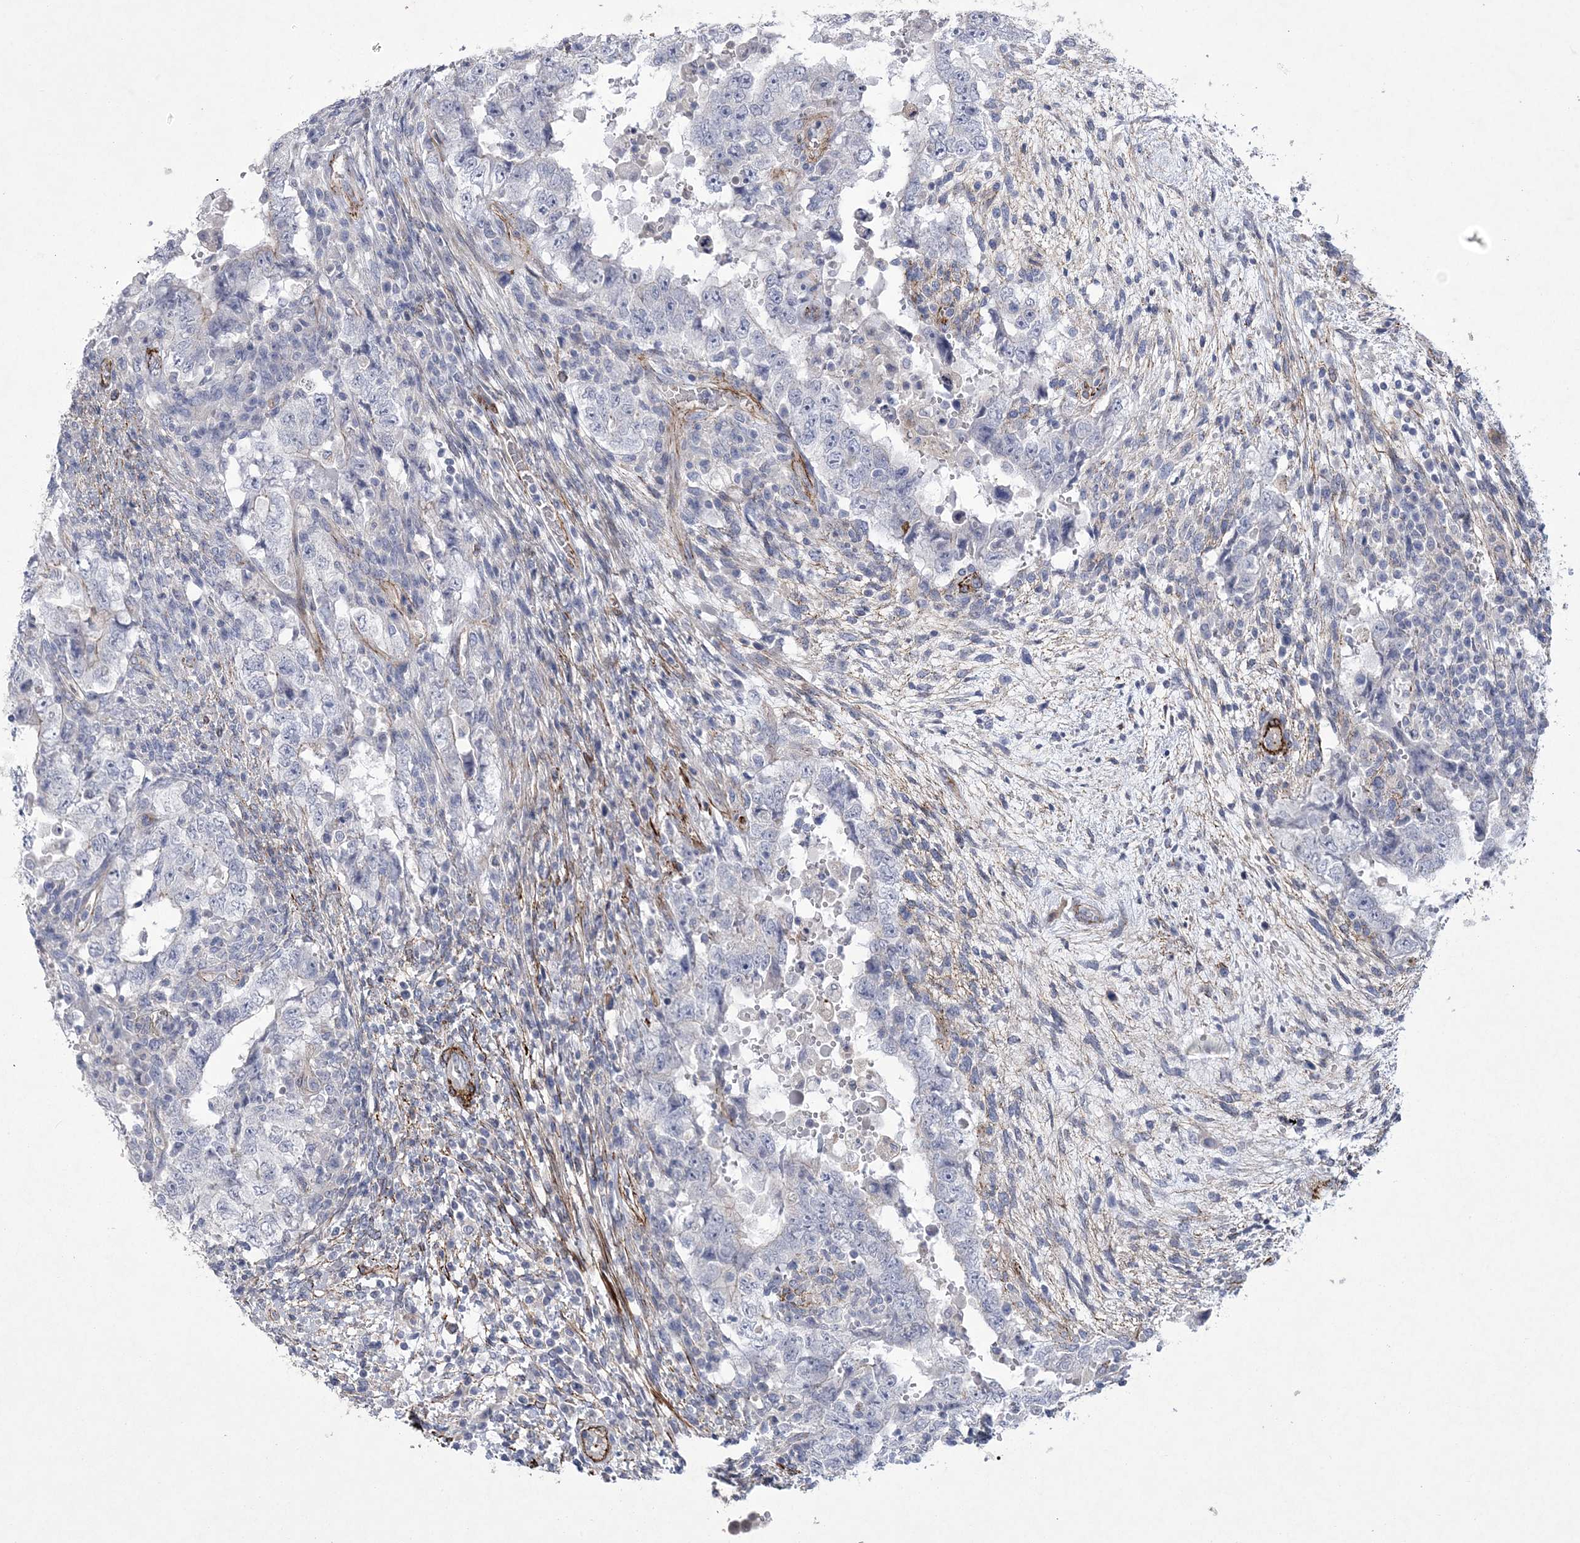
{"staining": {"intensity": "negative", "quantity": "none", "location": "none"}, "tissue": "testis cancer", "cell_type": "Tumor cells", "image_type": "cancer", "snomed": [{"axis": "morphology", "description": "Carcinoma, Embryonal, NOS"}, {"axis": "topography", "description": "Testis"}], "caption": "High magnification brightfield microscopy of testis cancer (embryonal carcinoma) stained with DAB (brown) and counterstained with hematoxylin (blue): tumor cells show no significant staining. Nuclei are stained in blue.", "gene": "ARSJ", "patient": {"sex": "male", "age": 26}}